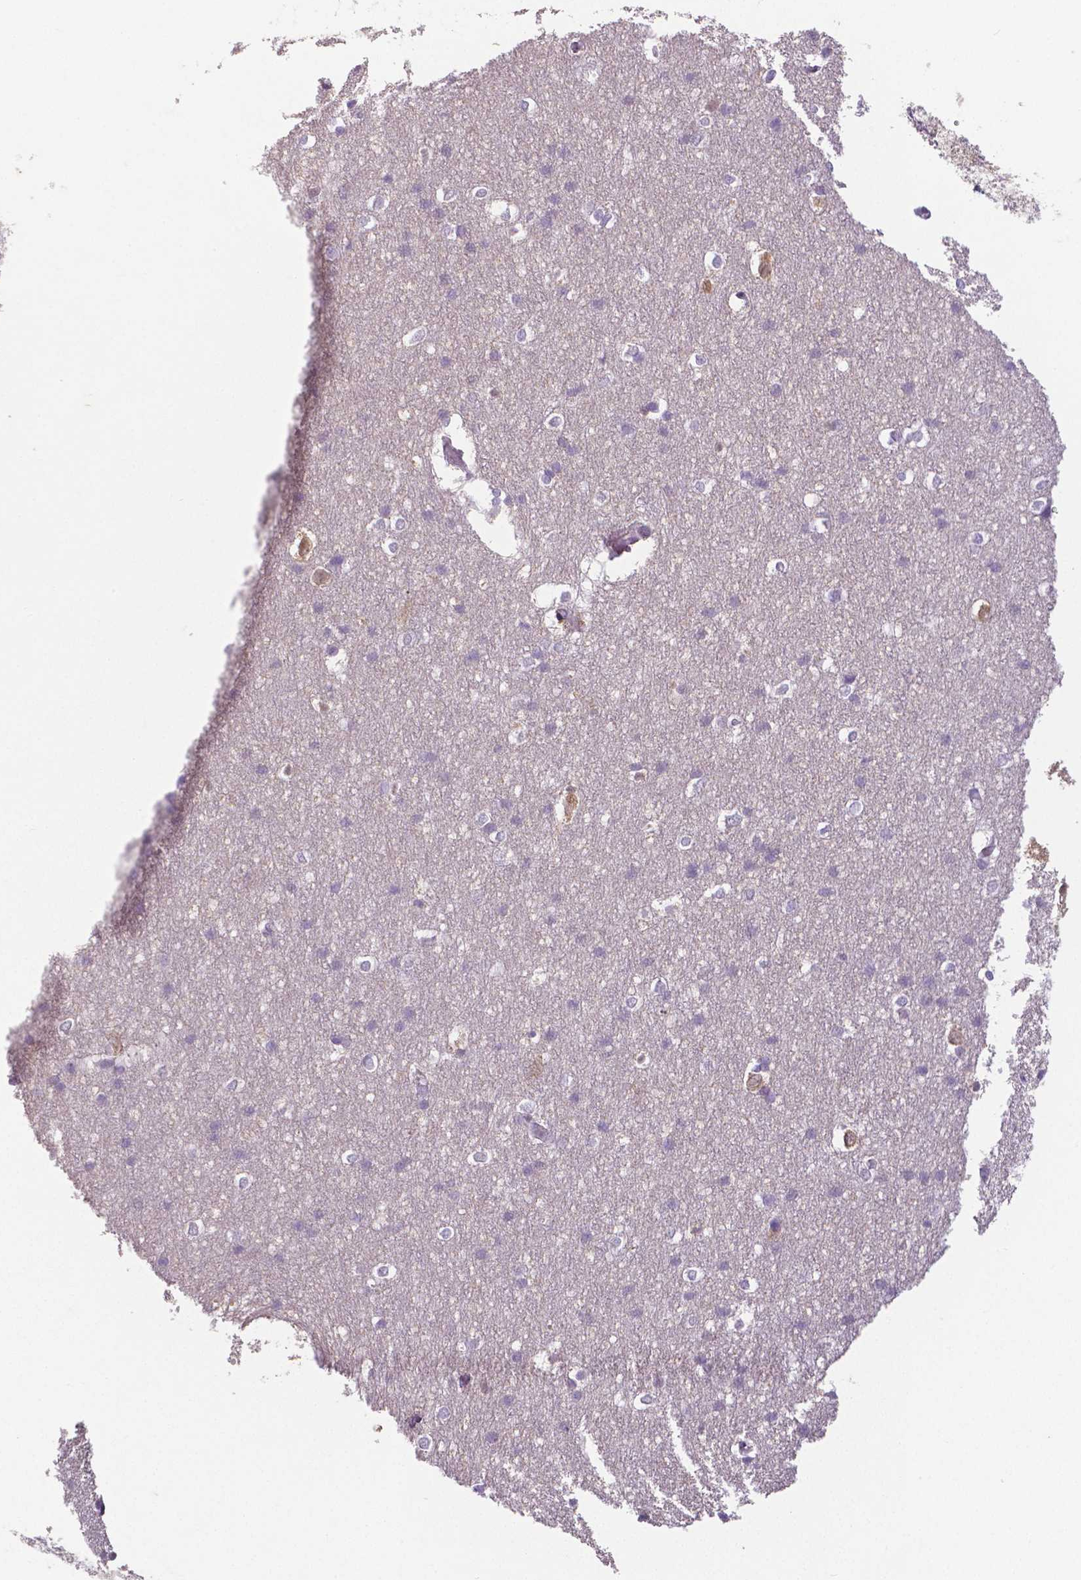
{"staining": {"intensity": "negative", "quantity": "none", "location": "none"}, "tissue": "cerebral cortex", "cell_type": "Endothelial cells", "image_type": "normal", "snomed": [{"axis": "morphology", "description": "Normal tissue, NOS"}, {"axis": "topography", "description": "Cerebral cortex"}], "caption": "Immunohistochemistry of benign human cerebral cortex displays no positivity in endothelial cells. The staining was performed using DAB (3,3'-diaminobenzidine) to visualize the protein expression in brown, while the nuclei were stained in blue with hematoxylin (Magnification: 20x).", "gene": "CRMP1", "patient": {"sex": "male", "age": 37}}